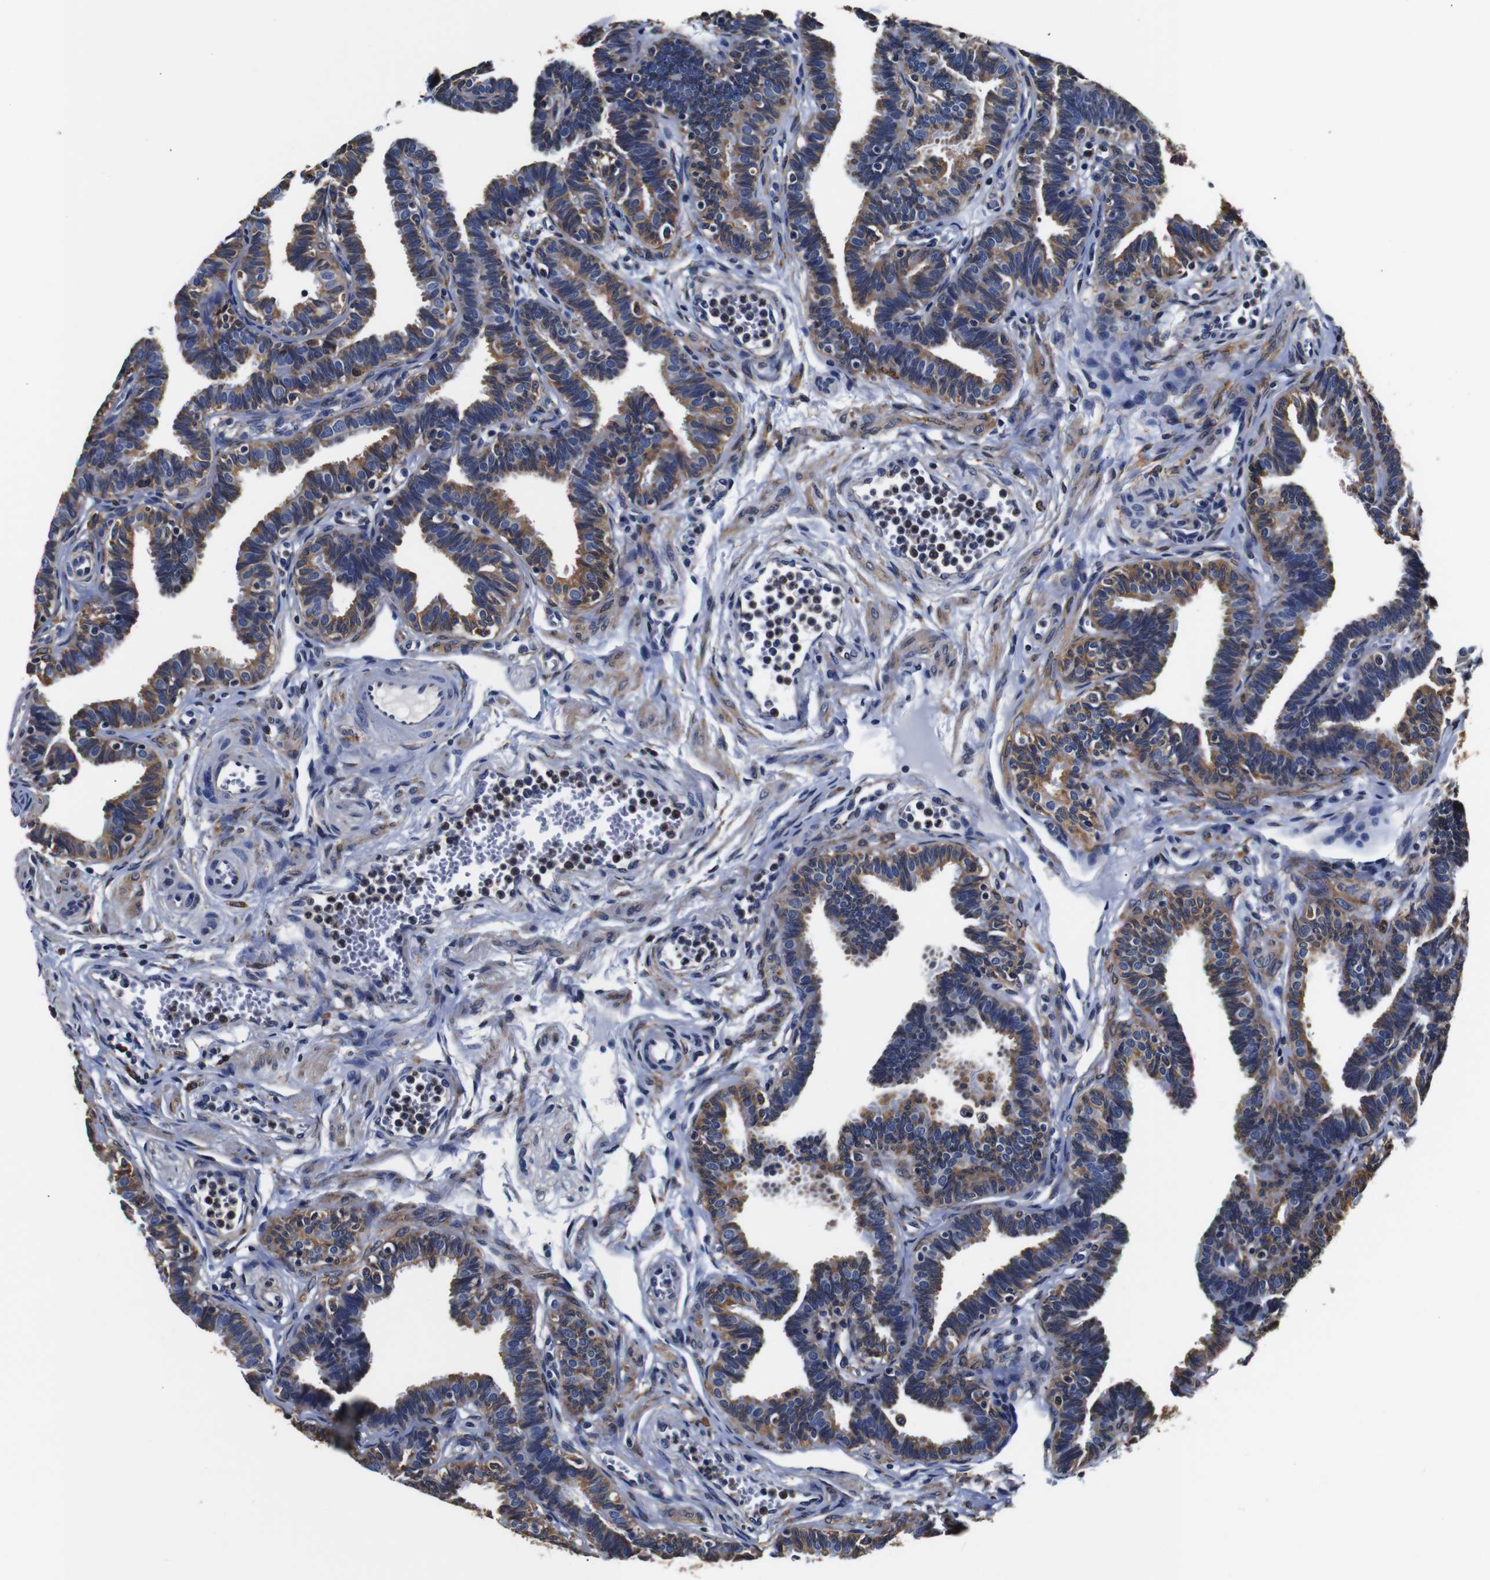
{"staining": {"intensity": "moderate", "quantity": ">75%", "location": "cytoplasmic/membranous"}, "tissue": "fallopian tube", "cell_type": "Glandular cells", "image_type": "normal", "snomed": [{"axis": "morphology", "description": "Normal tissue, NOS"}, {"axis": "topography", "description": "Fallopian tube"}, {"axis": "topography", "description": "Ovary"}], "caption": "Glandular cells demonstrate medium levels of moderate cytoplasmic/membranous staining in about >75% of cells in benign fallopian tube. (brown staining indicates protein expression, while blue staining denotes nuclei).", "gene": "PPIB", "patient": {"sex": "female", "age": 23}}